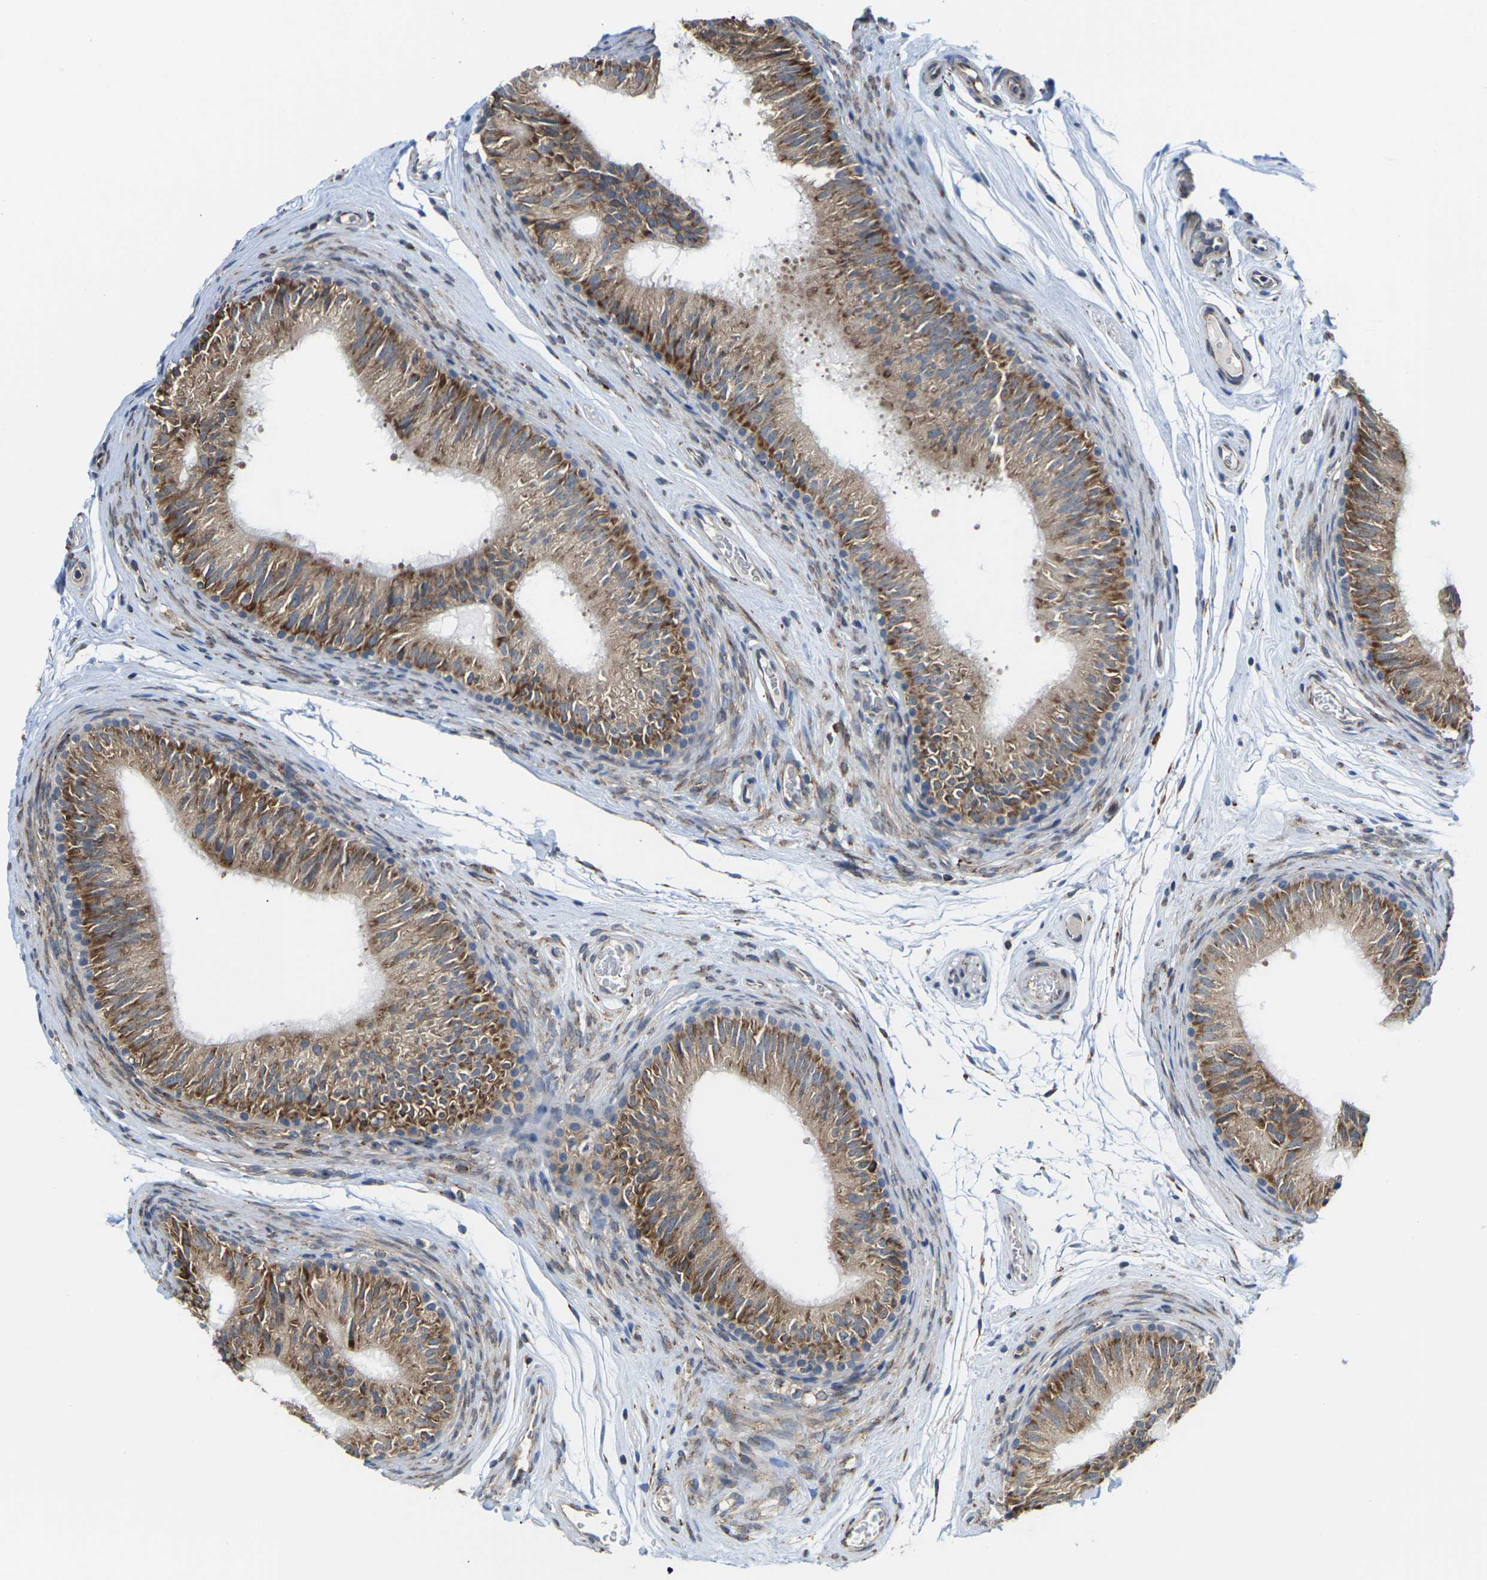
{"staining": {"intensity": "moderate", "quantity": ">75%", "location": "cytoplasmic/membranous"}, "tissue": "epididymis", "cell_type": "Glandular cells", "image_type": "normal", "snomed": [{"axis": "morphology", "description": "Normal tissue, NOS"}, {"axis": "topography", "description": "Epididymis"}], "caption": "A photomicrograph showing moderate cytoplasmic/membranous expression in about >75% of glandular cells in benign epididymis, as visualized by brown immunohistochemical staining.", "gene": "PDZK1IP1", "patient": {"sex": "male", "age": 36}}